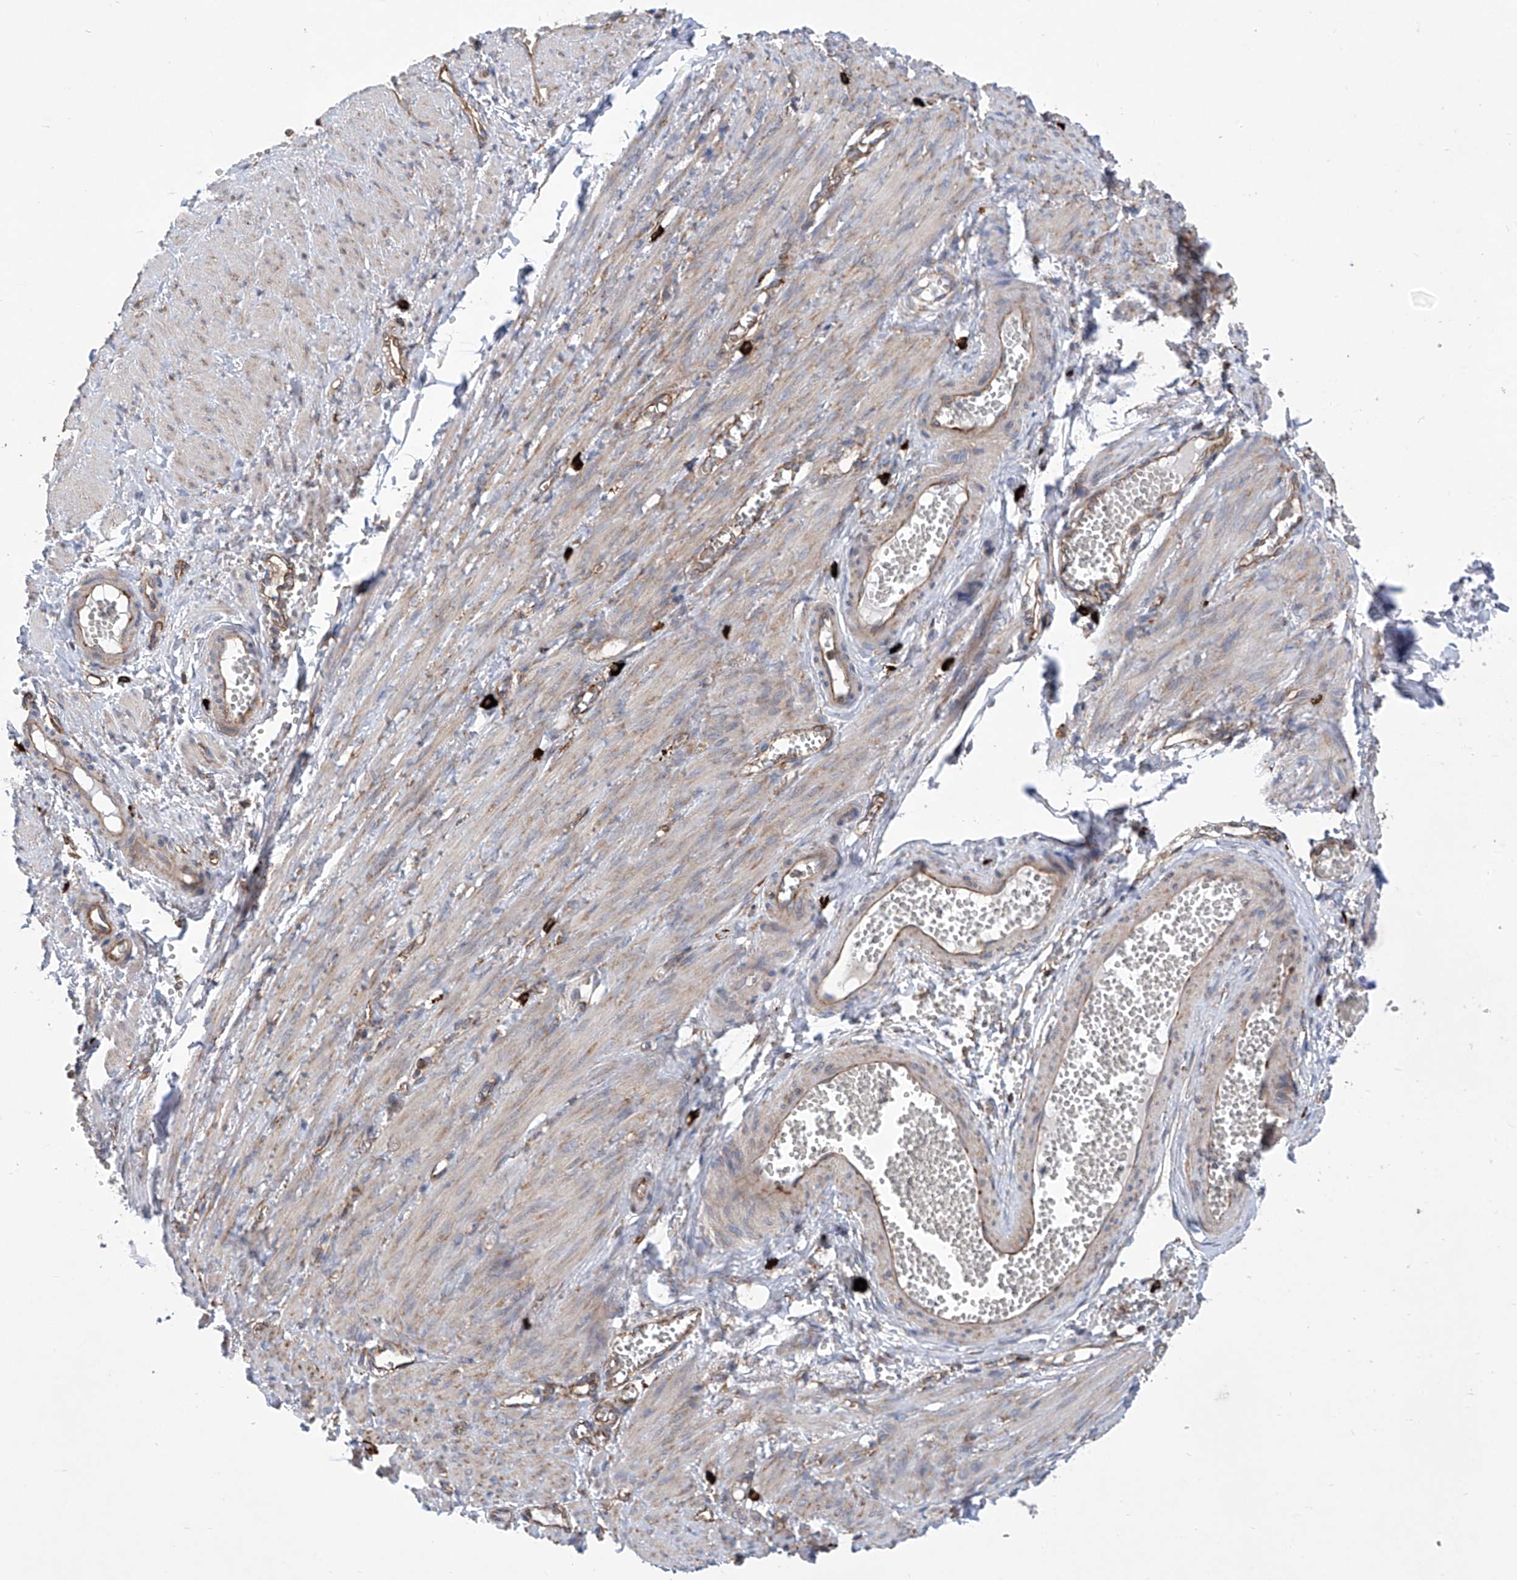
{"staining": {"intensity": "negative", "quantity": "none", "location": "none"}, "tissue": "adipose tissue", "cell_type": "Adipocytes", "image_type": "normal", "snomed": [{"axis": "morphology", "description": "Normal tissue, NOS"}, {"axis": "topography", "description": "Smooth muscle"}, {"axis": "topography", "description": "Peripheral nerve tissue"}], "caption": "The immunohistochemistry (IHC) image has no significant staining in adipocytes of adipose tissue.", "gene": "SENP2", "patient": {"sex": "female", "age": 39}}